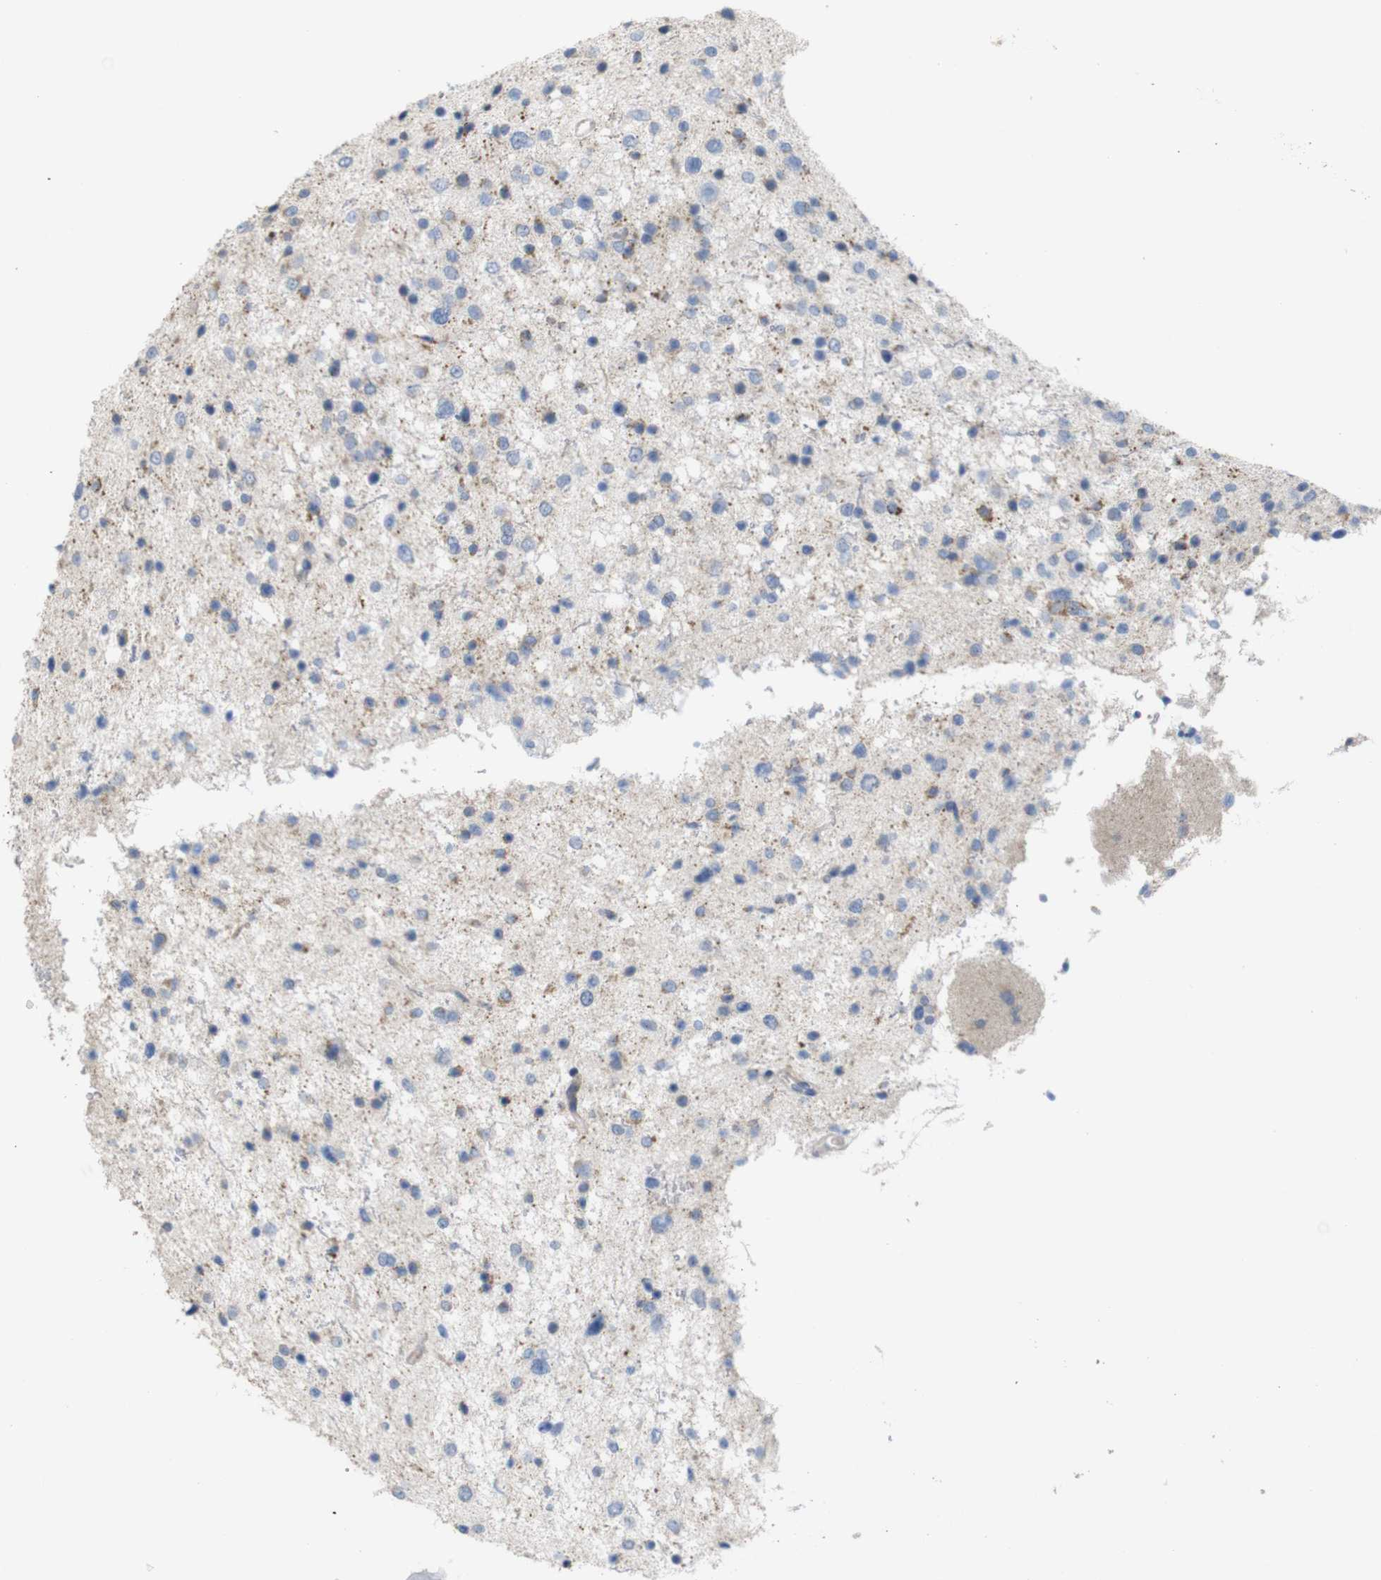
{"staining": {"intensity": "moderate", "quantity": "<25%", "location": "cytoplasmic/membranous"}, "tissue": "glioma", "cell_type": "Tumor cells", "image_type": "cancer", "snomed": [{"axis": "morphology", "description": "Glioma, malignant, Low grade"}, {"axis": "topography", "description": "Brain"}], "caption": "There is low levels of moderate cytoplasmic/membranous expression in tumor cells of malignant glioma (low-grade), as demonstrated by immunohistochemical staining (brown color).", "gene": "PTPRR", "patient": {"sex": "female", "age": 37}}